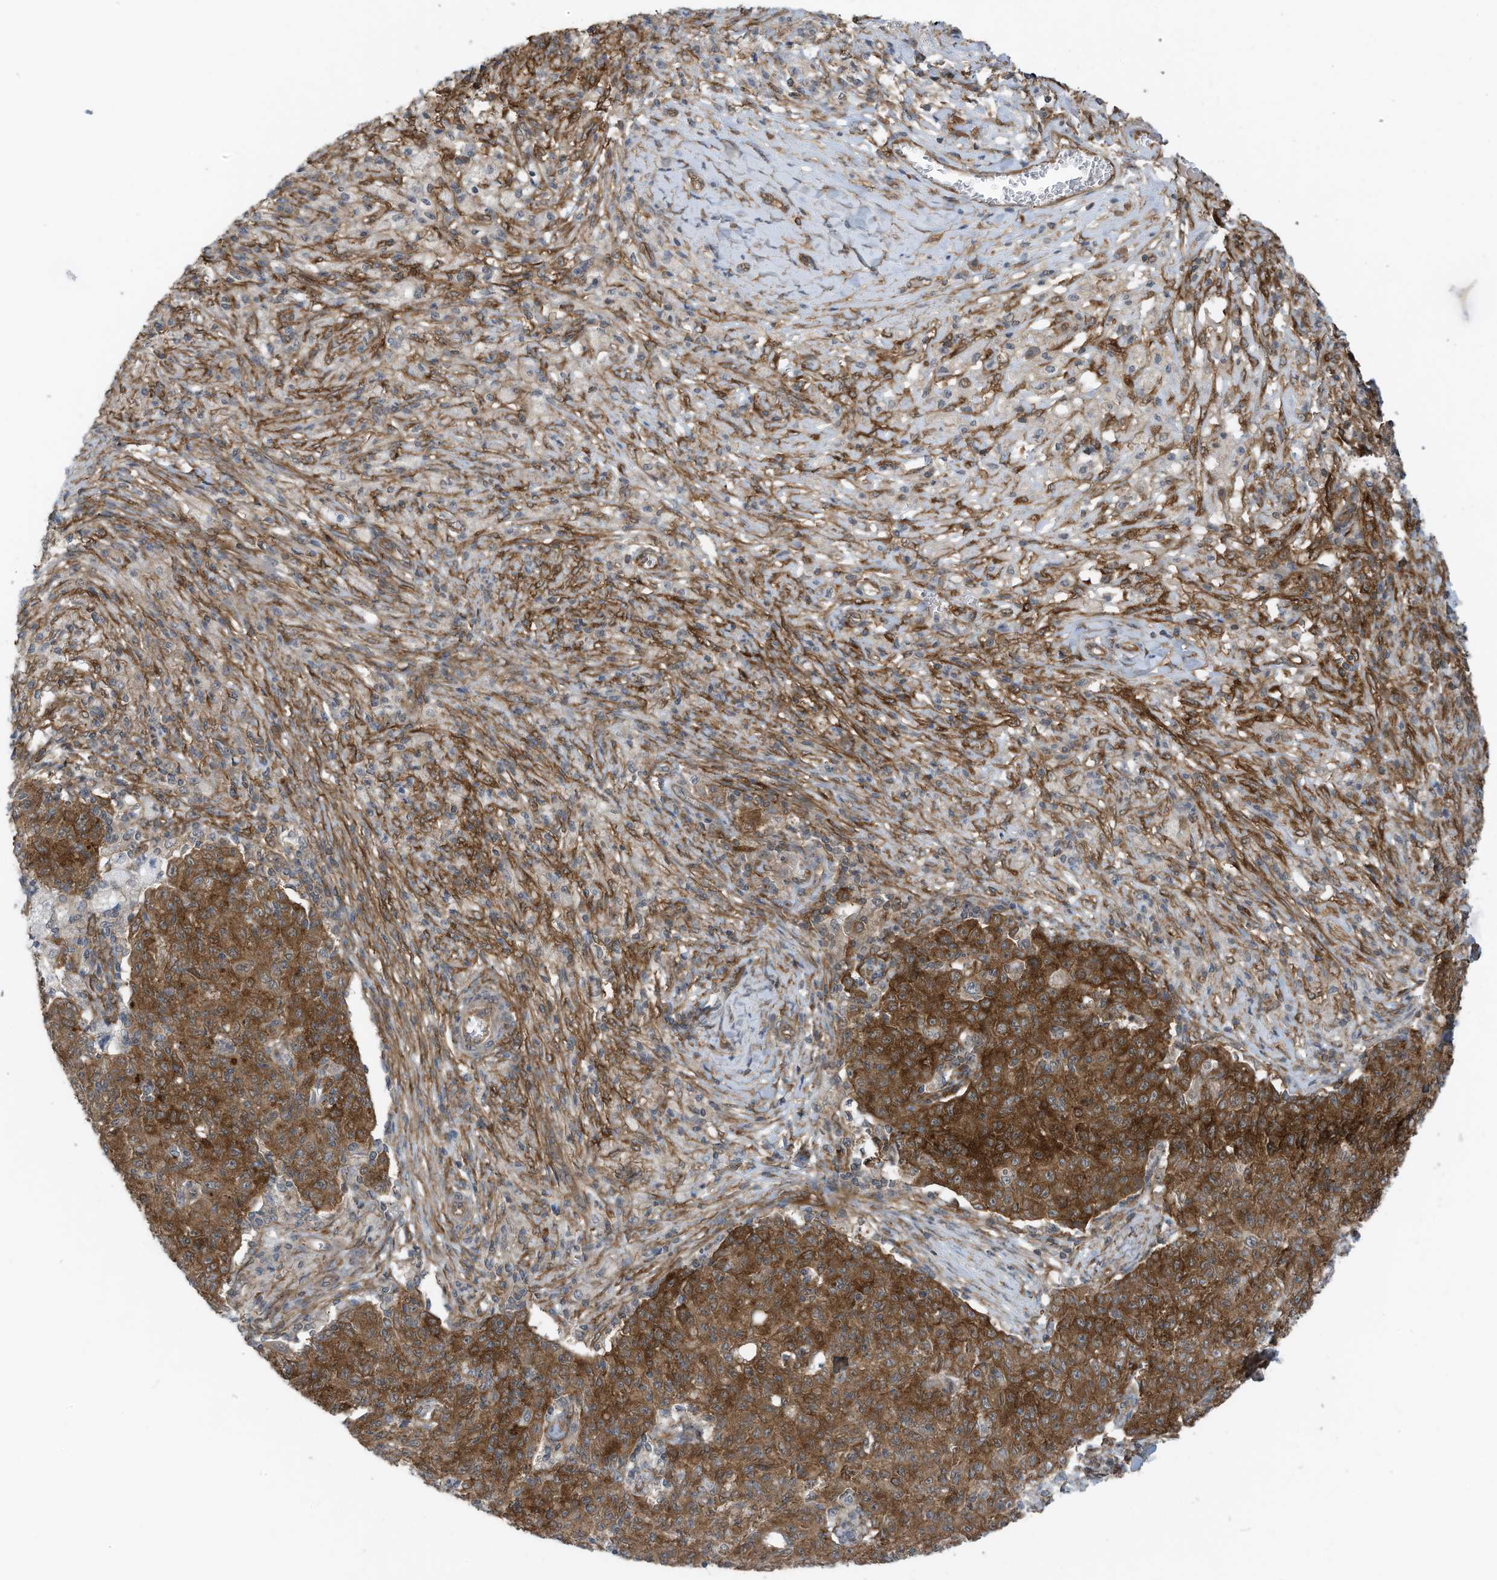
{"staining": {"intensity": "strong", "quantity": ">75%", "location": "cytoplasmic/membranous"}, "tissue": "ovarian cancer", "cell_type": "Tumor cells", "image_type": "cancer", "snomed": [{"axis": "morphology", "description": "Carcinoma, endometroid"}, {"axis": "topography", "description": "Ovary"}], "caption": "Tumor cells reveal high levels of strong cytoplasmic/membranous positivity in about >75% of cells in ovarian cancer.", "gene": "REPS1", "patient": {"sex": "female", "age": 42}}